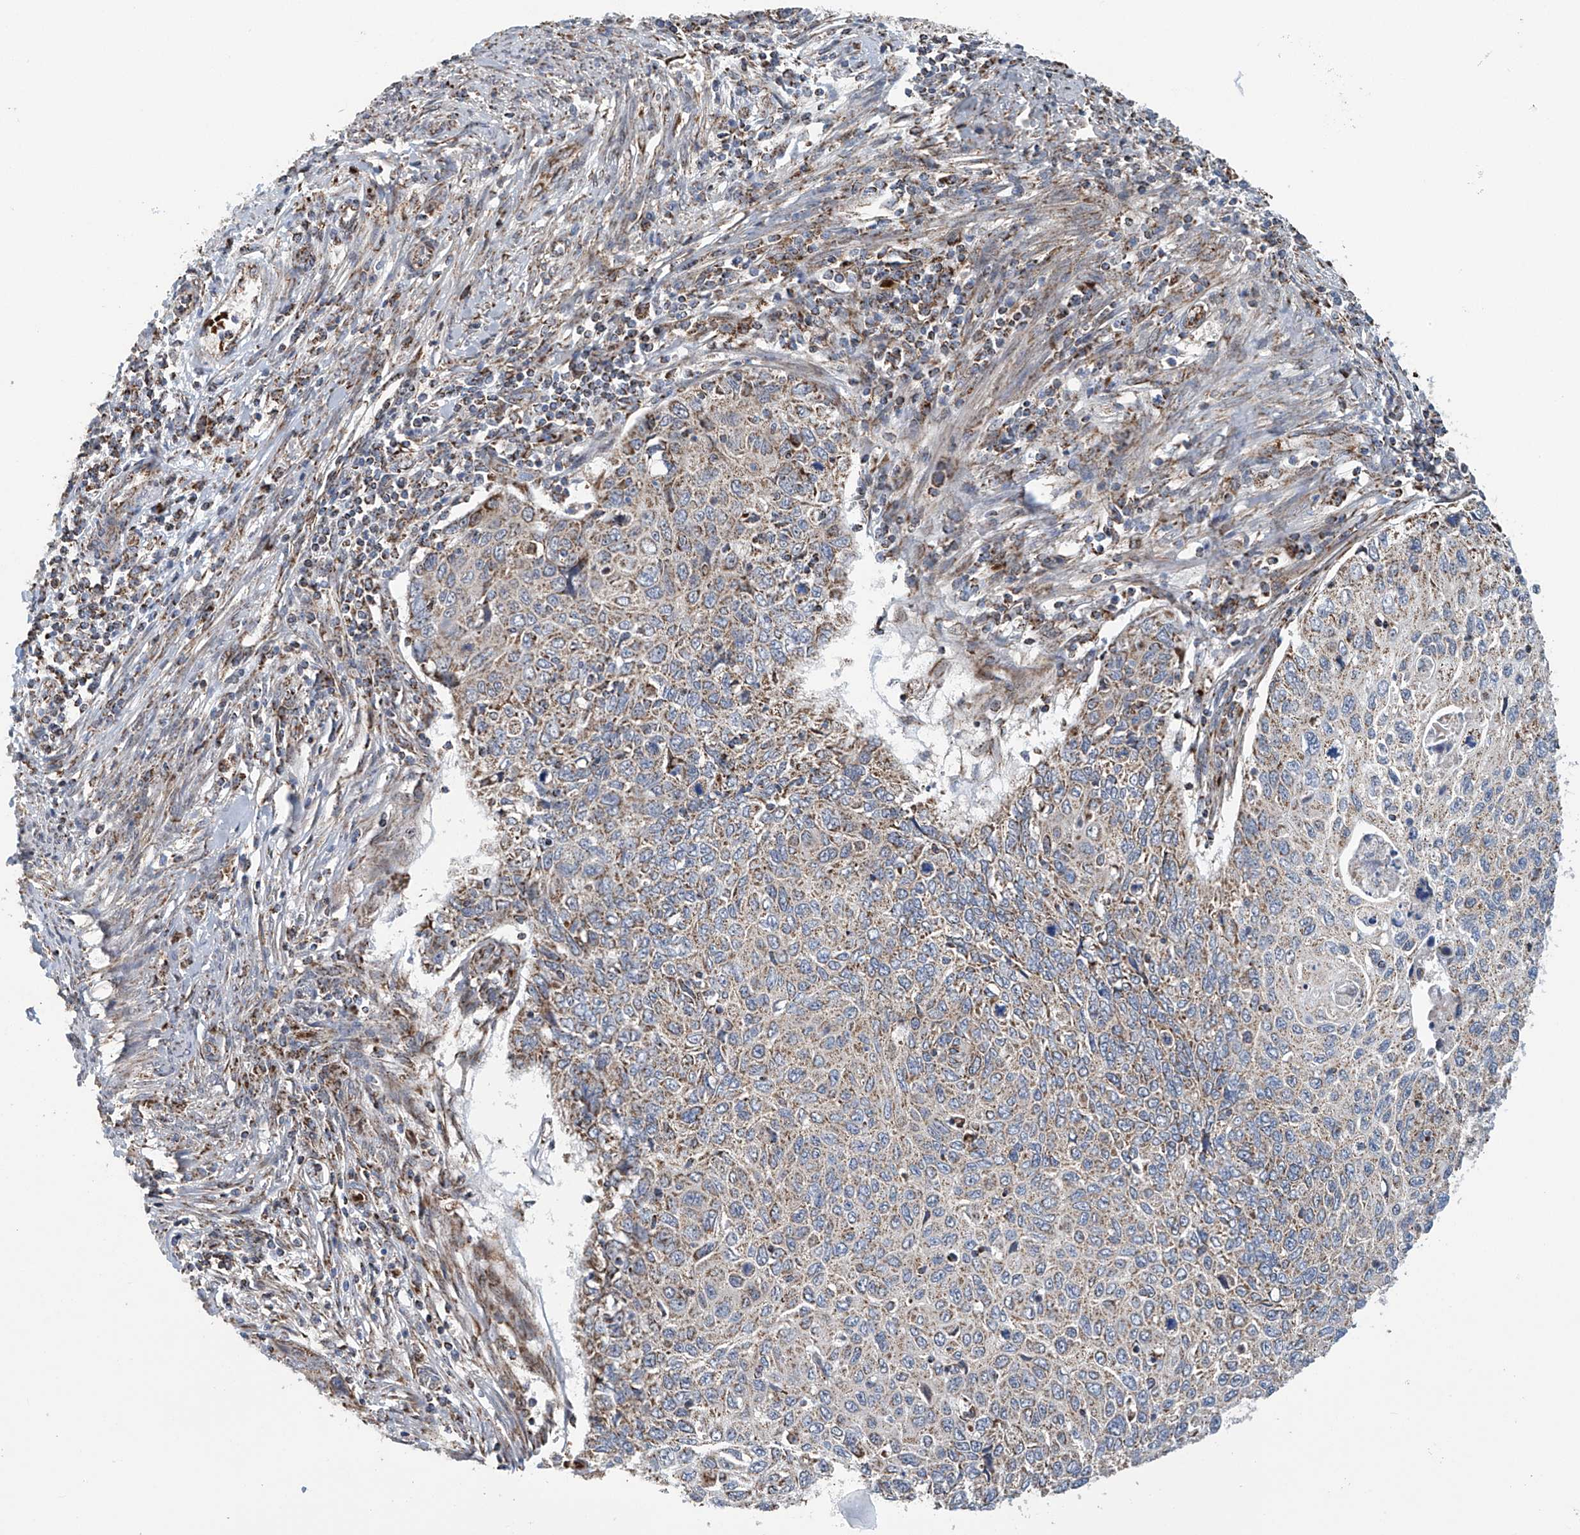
{"staining": {"intensity": "weak", "quantity": ">75%", "location": "cytoplasmic/membranous"}, "tissue": "cervical cancer", "cell_type": "Tumor cells", "image_type": "cancer", "snomed": [{"axis": "morphology", "description": "Squamous cell carcinoma, NOS"}, {"axis": "topography", "description": "Cervix"}], "caption": "Immunohistochemical staining of human squamous cell carcinoma (cervical) reveals low levels of weak cytoplasmic/membranous expression in about >75% of tumor cells.", "gene": "COMMD1", "patient": {"sex": "female", "age": 70}}